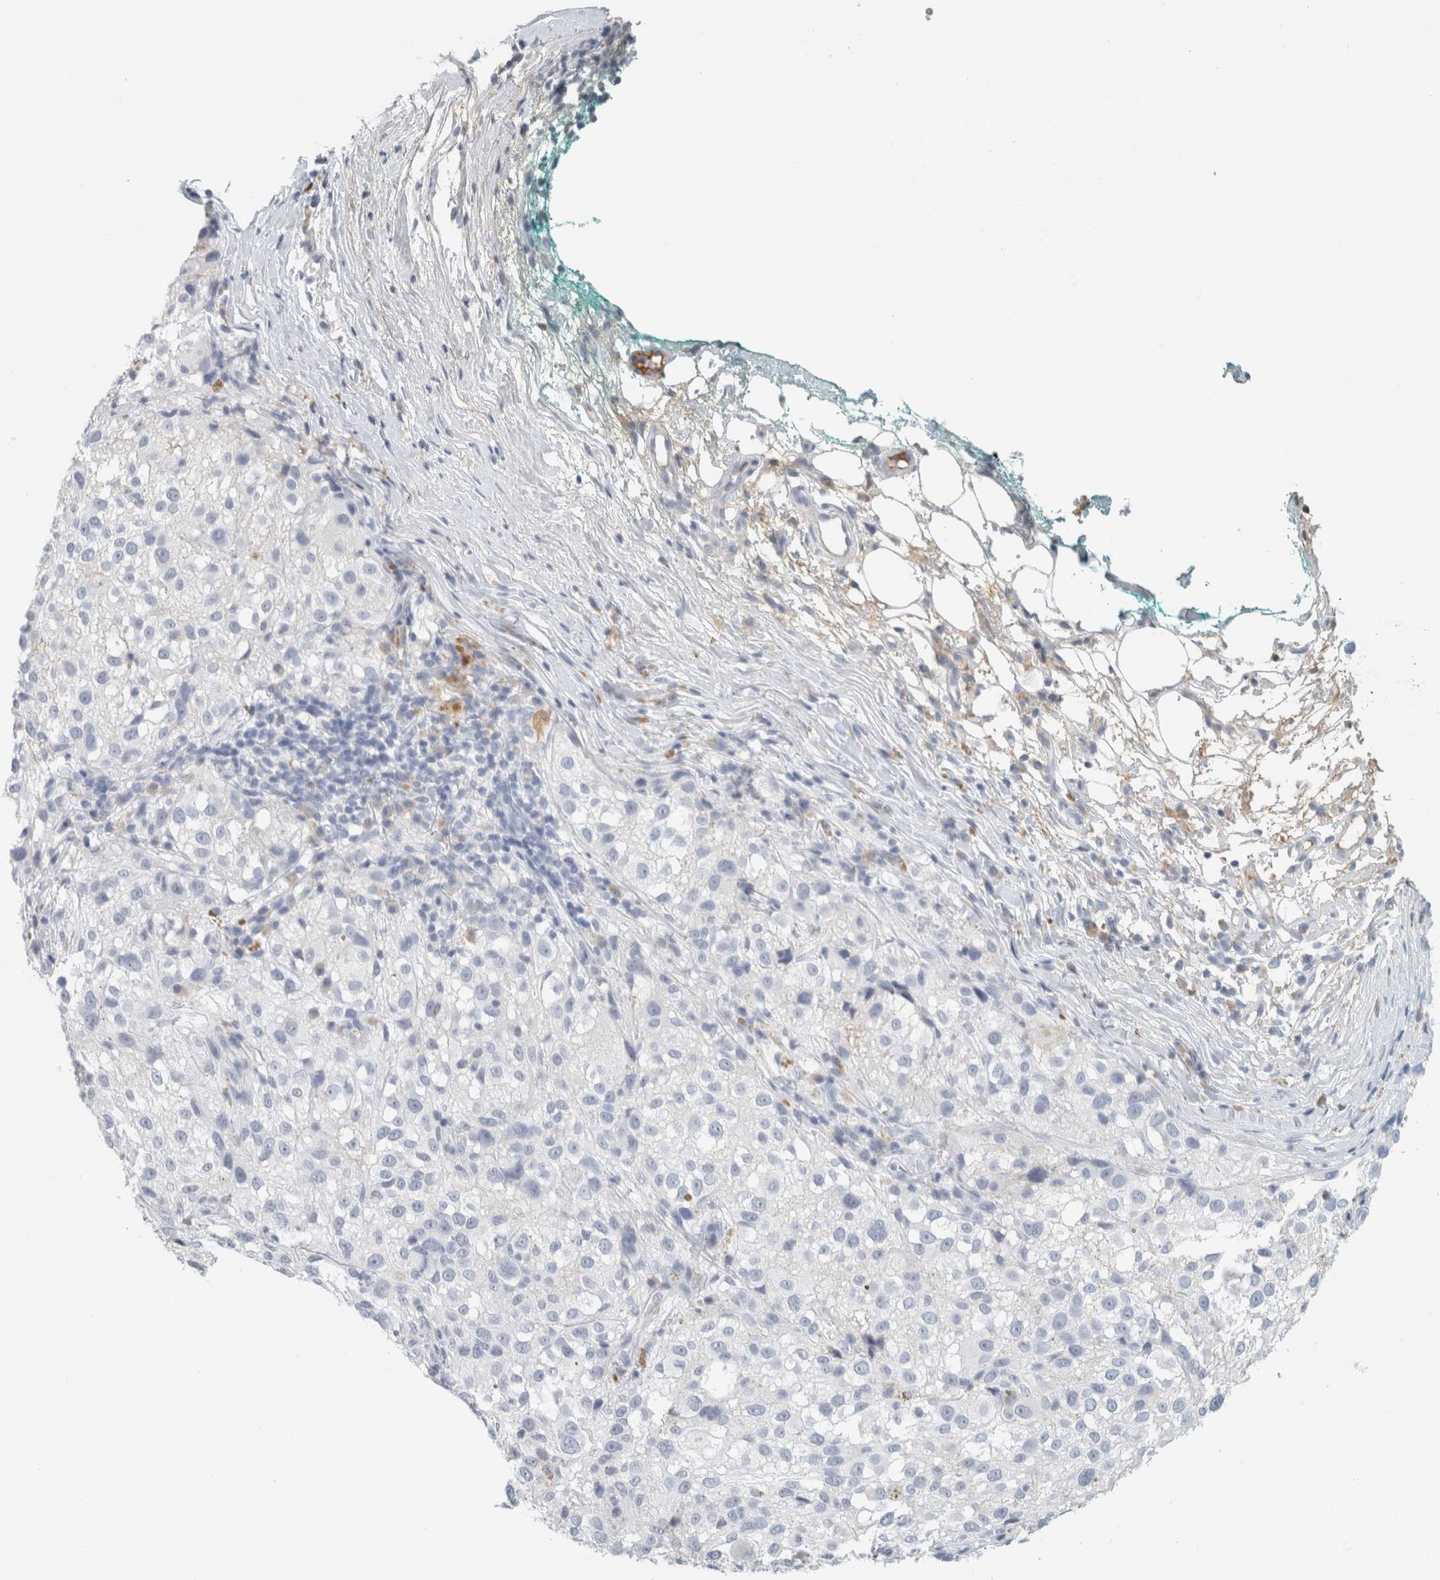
{"staining": {"intensity": "negative", "quantity": "none", "location": "none"}, "tissue": "melanoma", "cell_type": "Tumor cells", "image_type": "cancer", "snomed": [{"axis": "morphology", "description": "Necrosis, NOS"}, {"axis": "morphology", "description": "Malignant melanoma, NOS"}, {"axis": "topography", "description": "Skin"}], "caption": "Image shows no significant protein staining in tumor cells of melanoma. (DAB (3,3'-diaminobenzidine) IHC visualized using brightfield microscopy, high magnification).", "gene": "TSPAN8", "patient": {"sex": "female", "age": 87}}